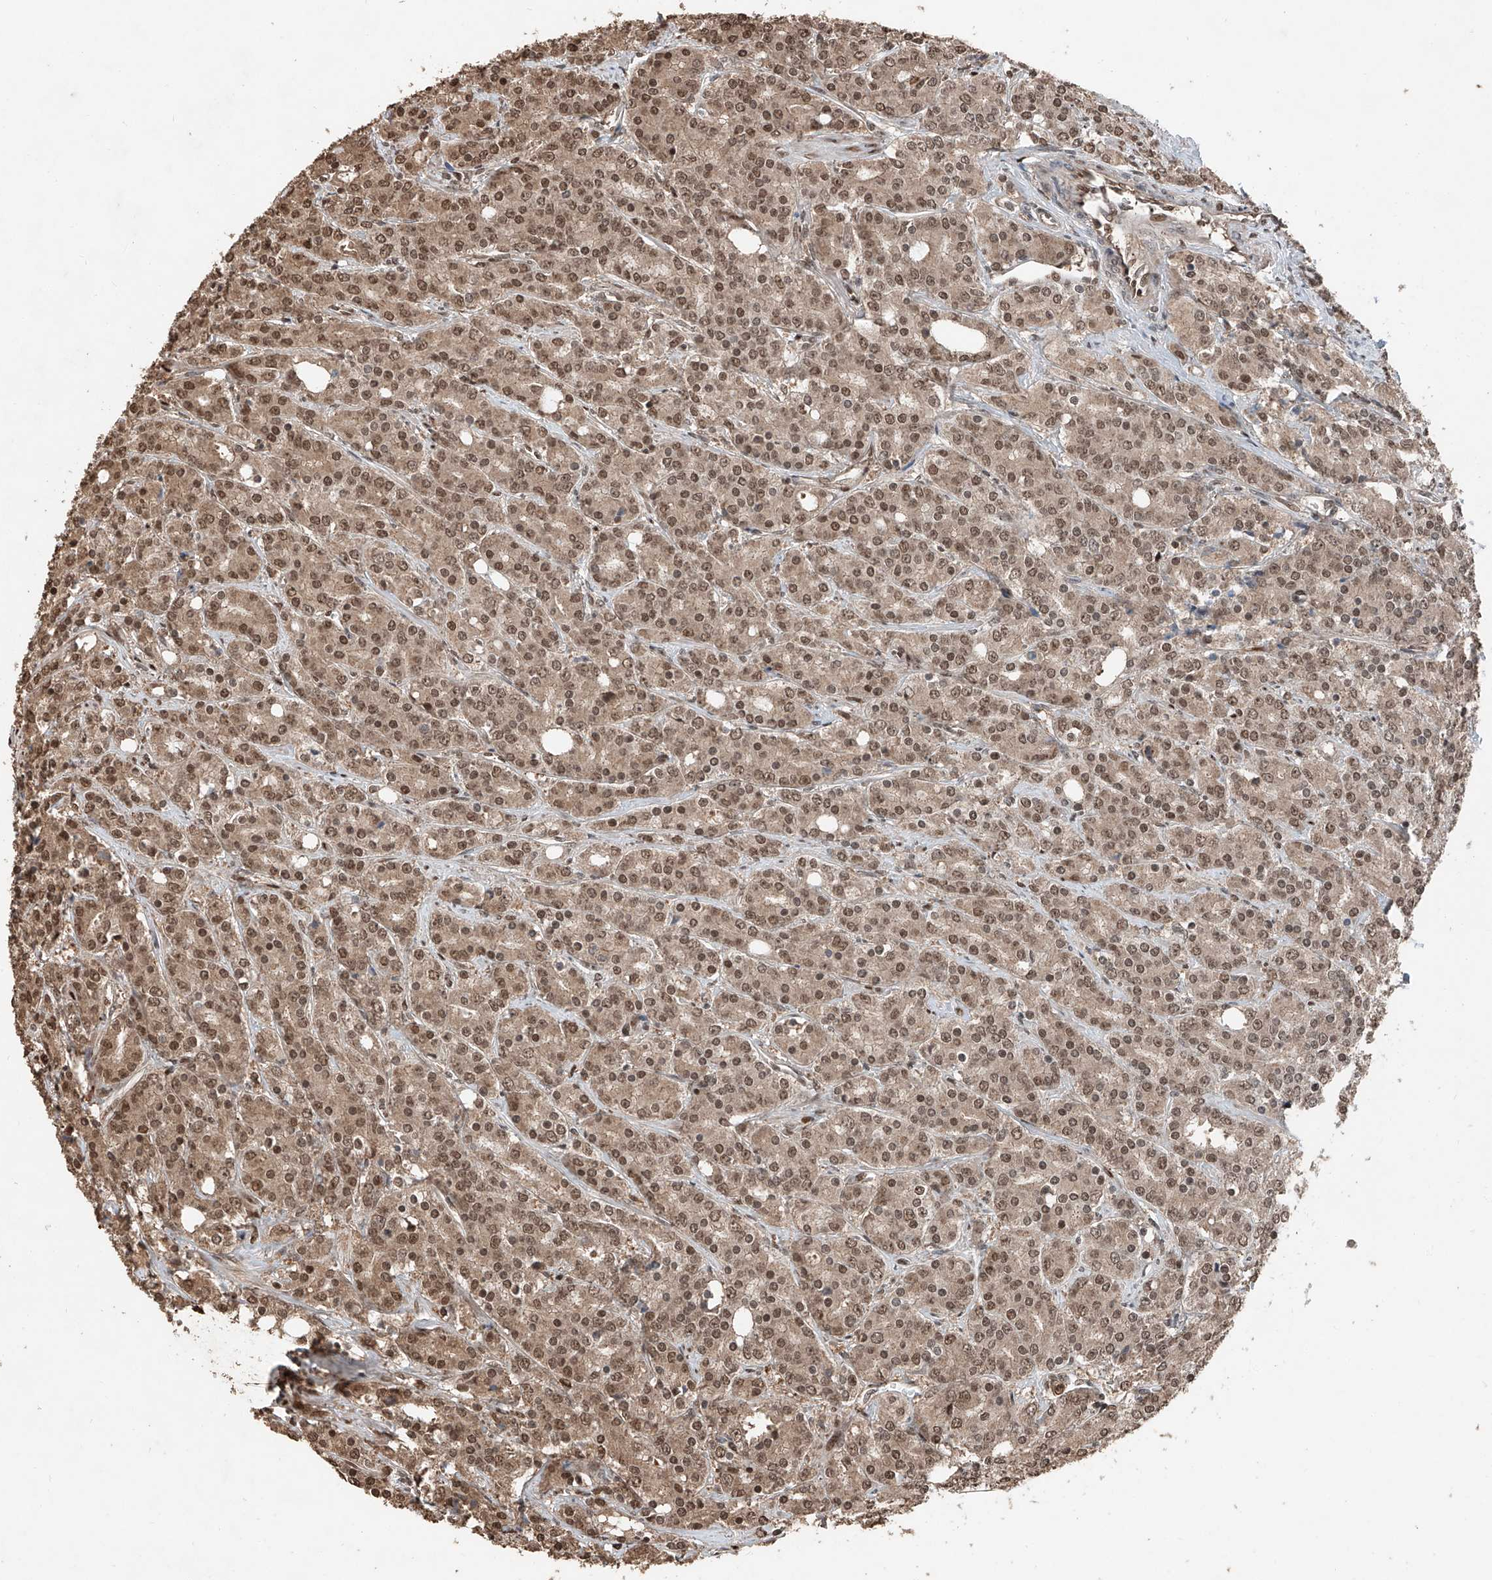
{"staining": {"intensity": "moderate", "quantity": ">75%", "location": "cytoplasmic/membranous,nuclear"}, "tissue": "prostate cancer", "cell_type": "Tumor cells", "image_type": "cancer", "snomed": [{"axis": "morphology", "description": "Adenocarcinoma, High grade"}, {"axis": "topography", "description": "Prostate"}], "caption": "IHC micrograph of adenocarcinoma (high-grade) (prostate) stained for a protein (brown), which reveals medium levels of moderate cytoplasmic/membranous and nuclear expression in approximately >75% of tumor cells.", "gene": "RMND1", "patient": {"sex": "male", "age": 62}}